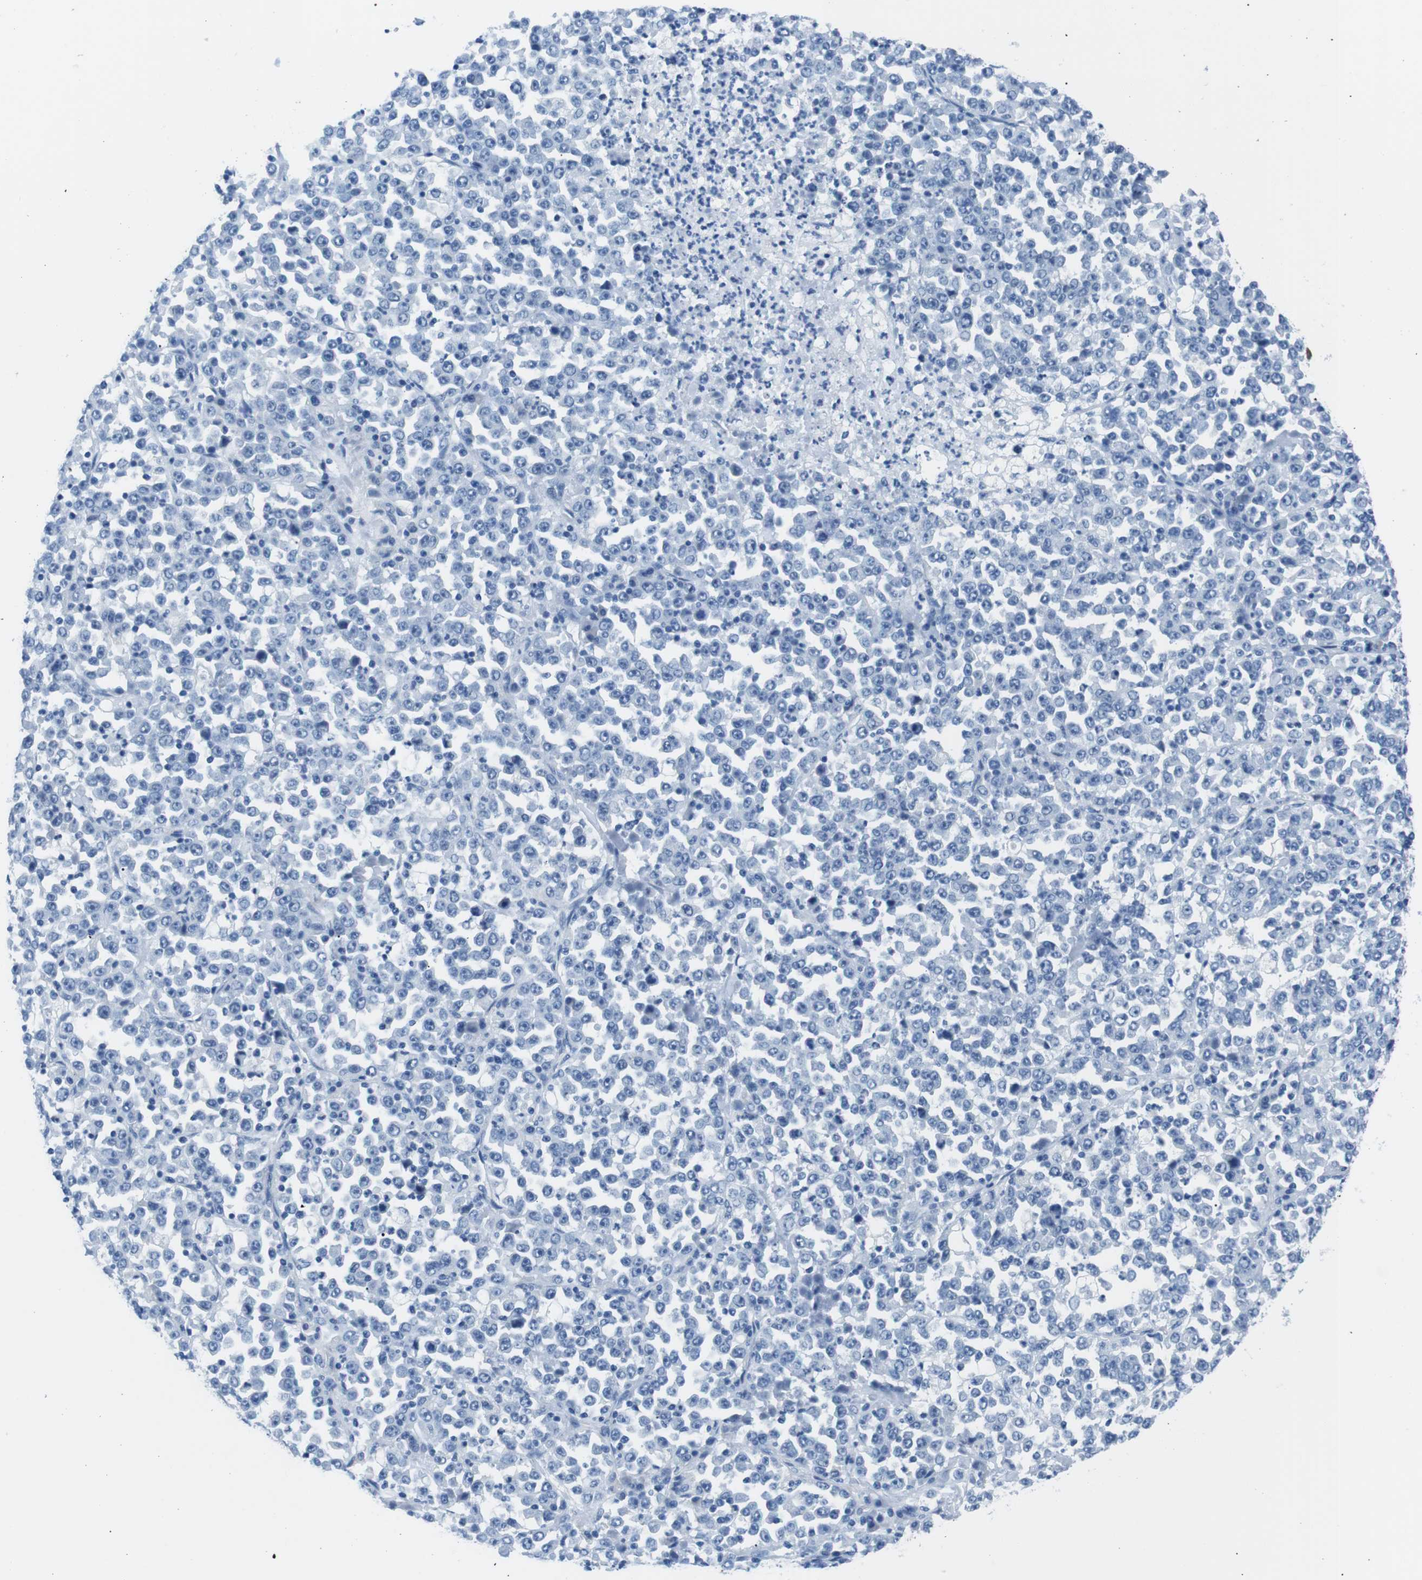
{"staining": {"intensity": "negative", "quantity": "none", "location": "none"}, "tissue": "stomach cancer", "cell_type": "Tumor cells", "image_type": "cancer", "snomed": [{"axis": "morphology", "description": "Normal tissue, NOS"}, {"axis": "morphology", "description": "Adenocarcinoma, NOS"}, {"axis": "topography", "description": "Stomach, upper"}, {"axis": "topography", "description": "Stomach"}], "caption": "Immunohistochemical staining of stomach adenocarcinoma shows no significant staining in tumor cells.", "gene": "MUC2", "patient": {"sex": "male", "age": 59}}